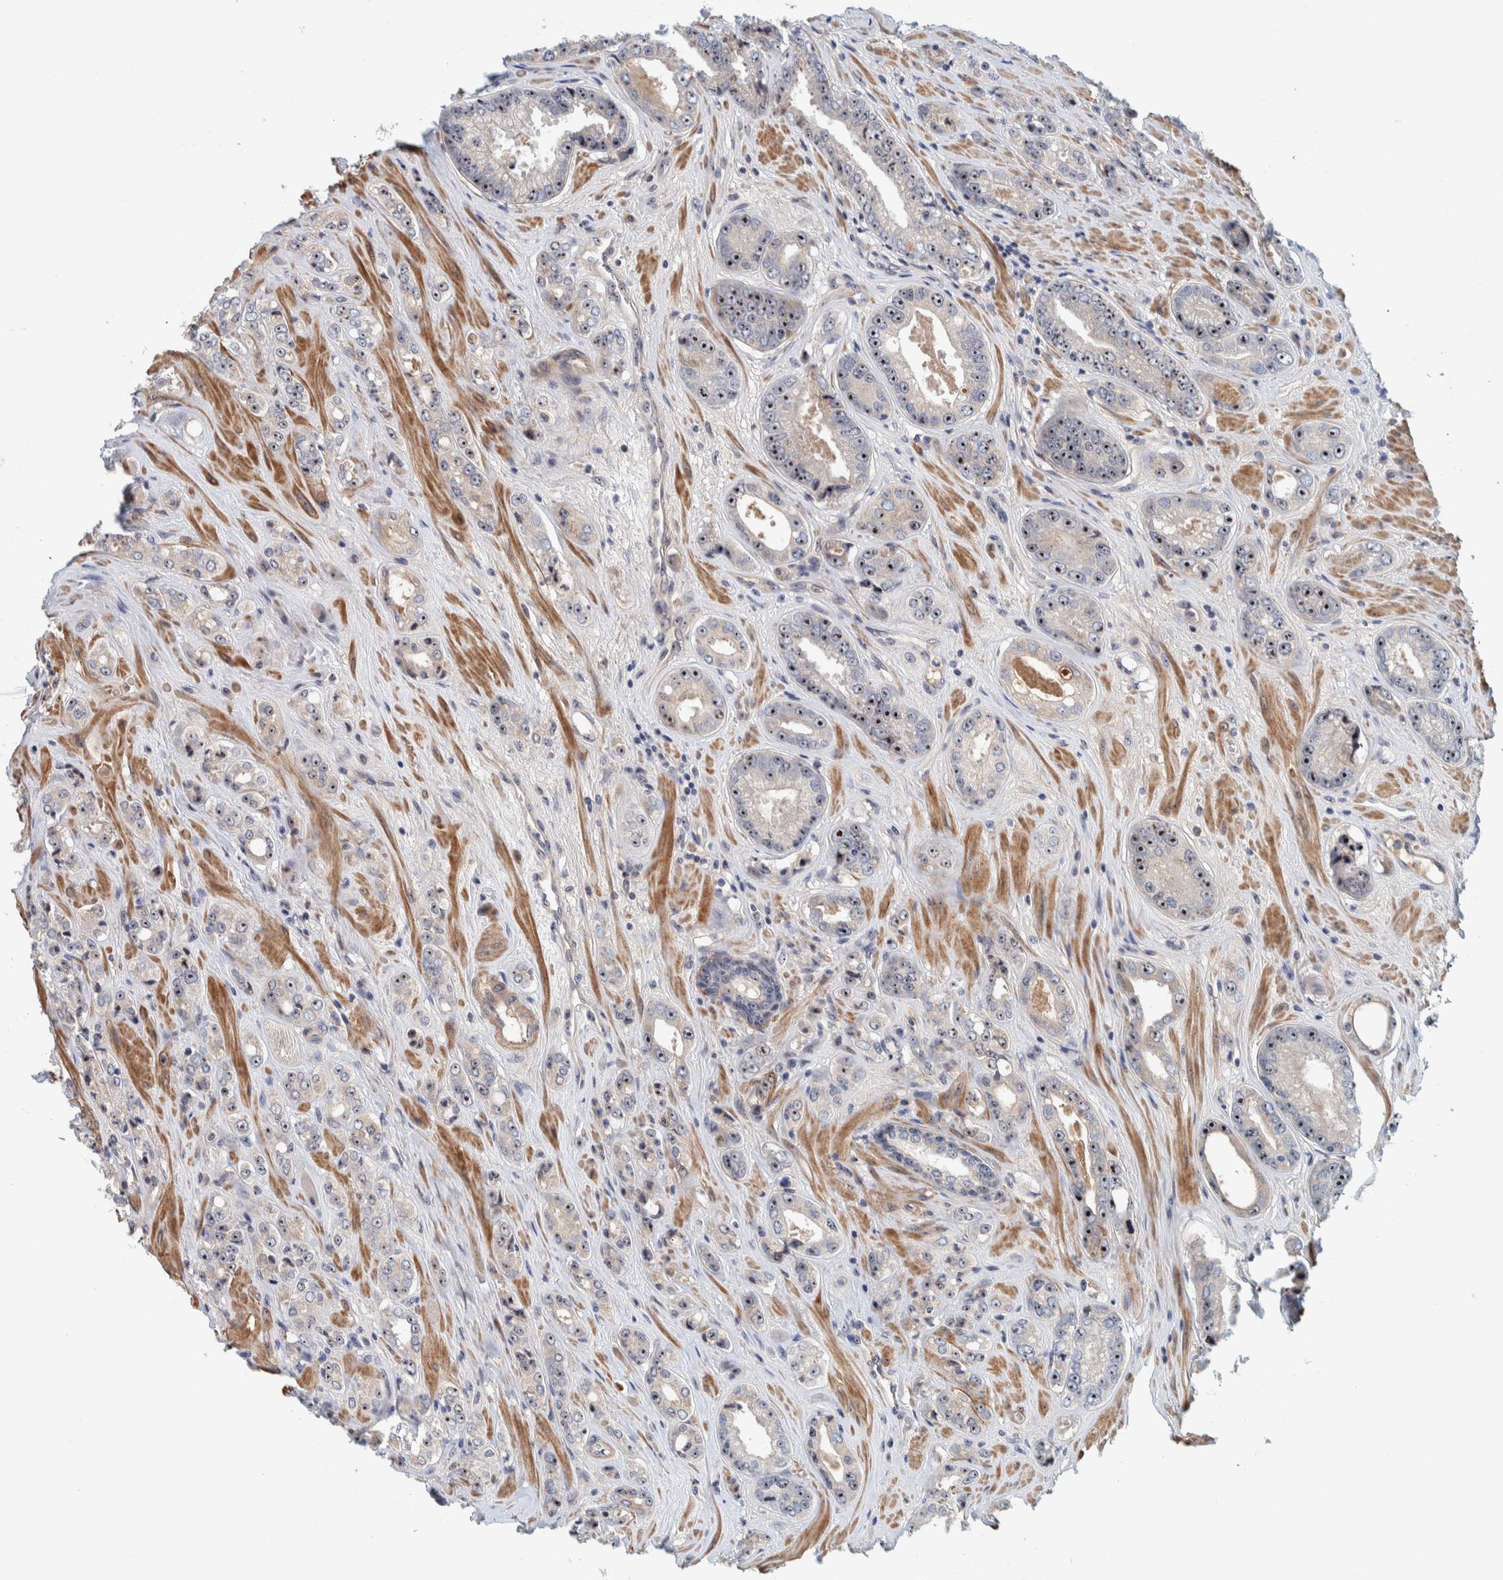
{"staining": {"intensity": "strong", "quantity": ">75%", "location": "nuclear"}, "tissue": "prostate cancer", "cell_type": "Tumor cells", "image_type": "cancer", "snomed": [{"axis": "morphology", "description": "Adenocarcinoma, High grade"}, {"axis": "topography", "description": "Prostate"}], "caption": "Immunohistochemistry micrograph of neoplastic tissue: prostate cancer (high-grade adenocarcinoma) stained using IHC exhibits high levels of strong protein expression localized specifically in the nuclear of tumor cells, appearing as a nuclear brown color.", "gene": "NOL11", "patient": {"sex": "male", "age": 61}}